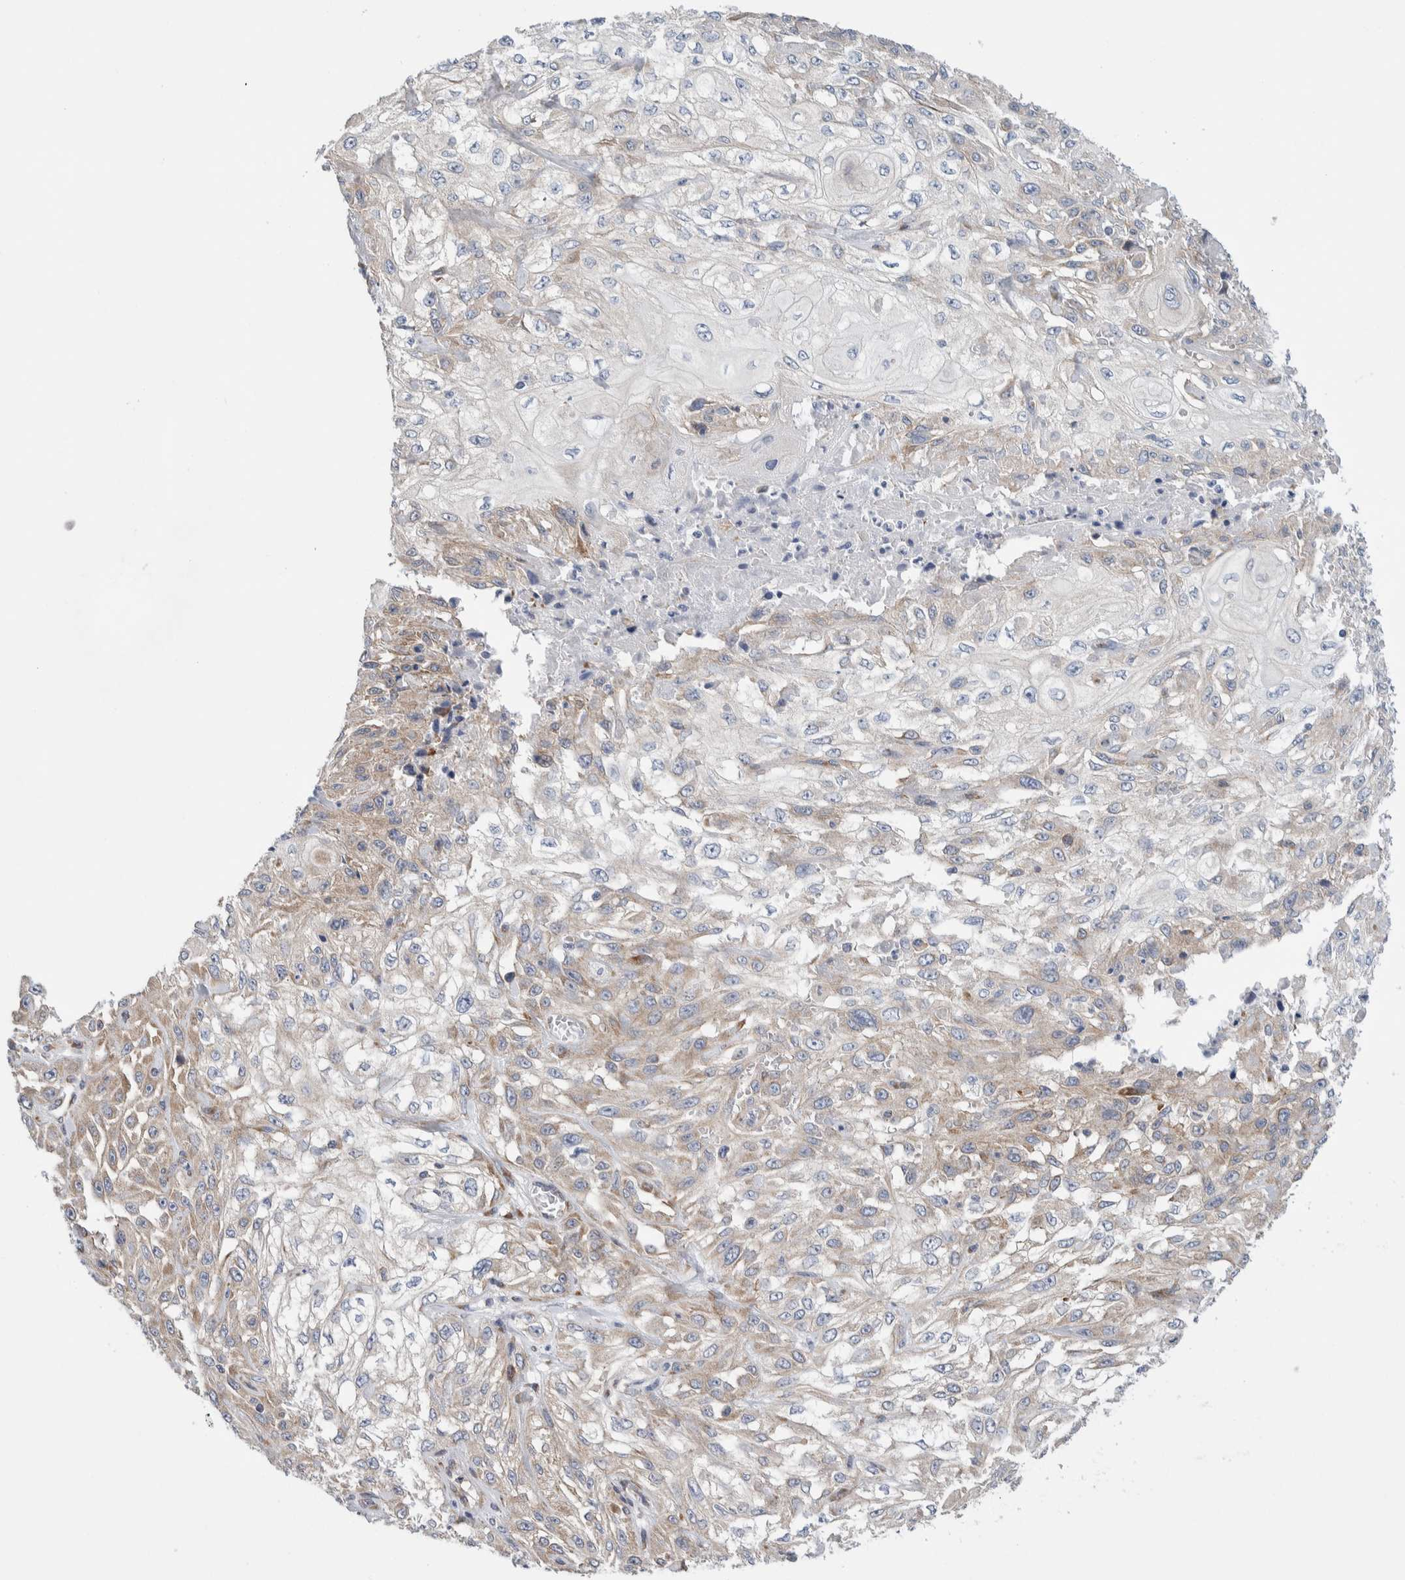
{"staining": {"intensity": "weak", "quantity": "25%-75%", "location": "cytoplasmic/membranous"}, "tissue": "skin cancer", "cell_type": "Tumor cells", "image_type": "cancer", "snomed": [{"axis": "morphology", "description": "Squamous cell carcinoma, NOS"}, {"axis": "morphology", "description": "Squamous cell carcinoma, metastatic, NOS"}, {"axis": "topography", "description": "Skin"}, {"axis": "topography", "description": "Lymph node"}], "caption": "Human skin metastatic squamous cell carcinoma stained for a protein (brown) reveals weak cytoplasmic/membranous positive expression in approximately 25%-75% of tumor cells.", "gene": "RACK1", "patient": {"sex": "male", "age": 75}}